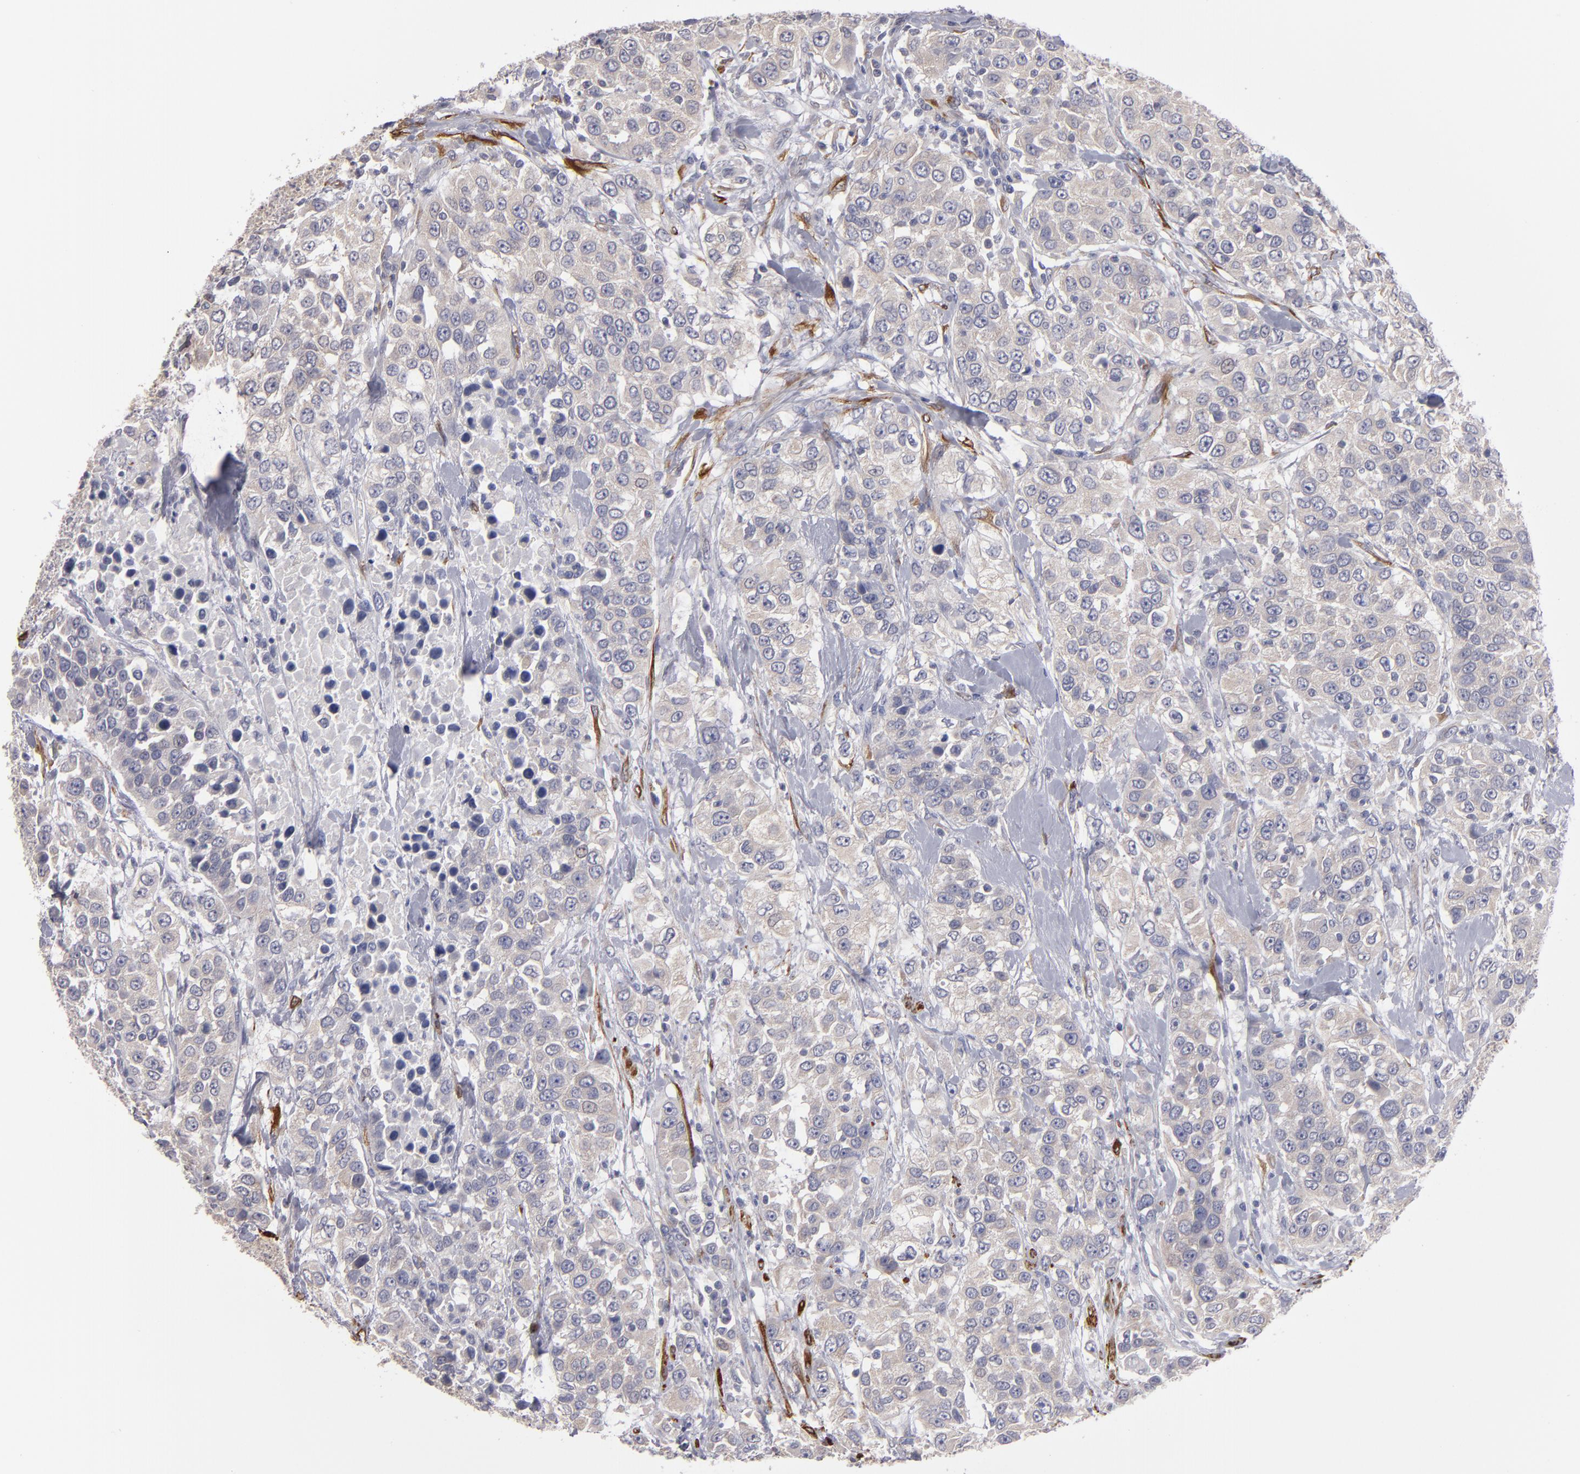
{"staining": {"intensity": "weak", "quantity": "25%-75%", "location": "cytoplasmic/membranous"}, "tissue": "urothelial cancer", "cell_type": "Tumor cells", "image_type": "cancer", "snomed": [{"axis": "morphology", "description": "Urothelial carcinoma, High grade"}, {"axis": "topography", "description": "Urinary bladder"}], "caption": "Immunohistochemical staining of urothelial cancer displays weak cytoplasmic/membranous protein positivity in about 25%-75% of tumor cells.", "gene": "SLMAP", "patient": {"sex": "female", "age": 80}}